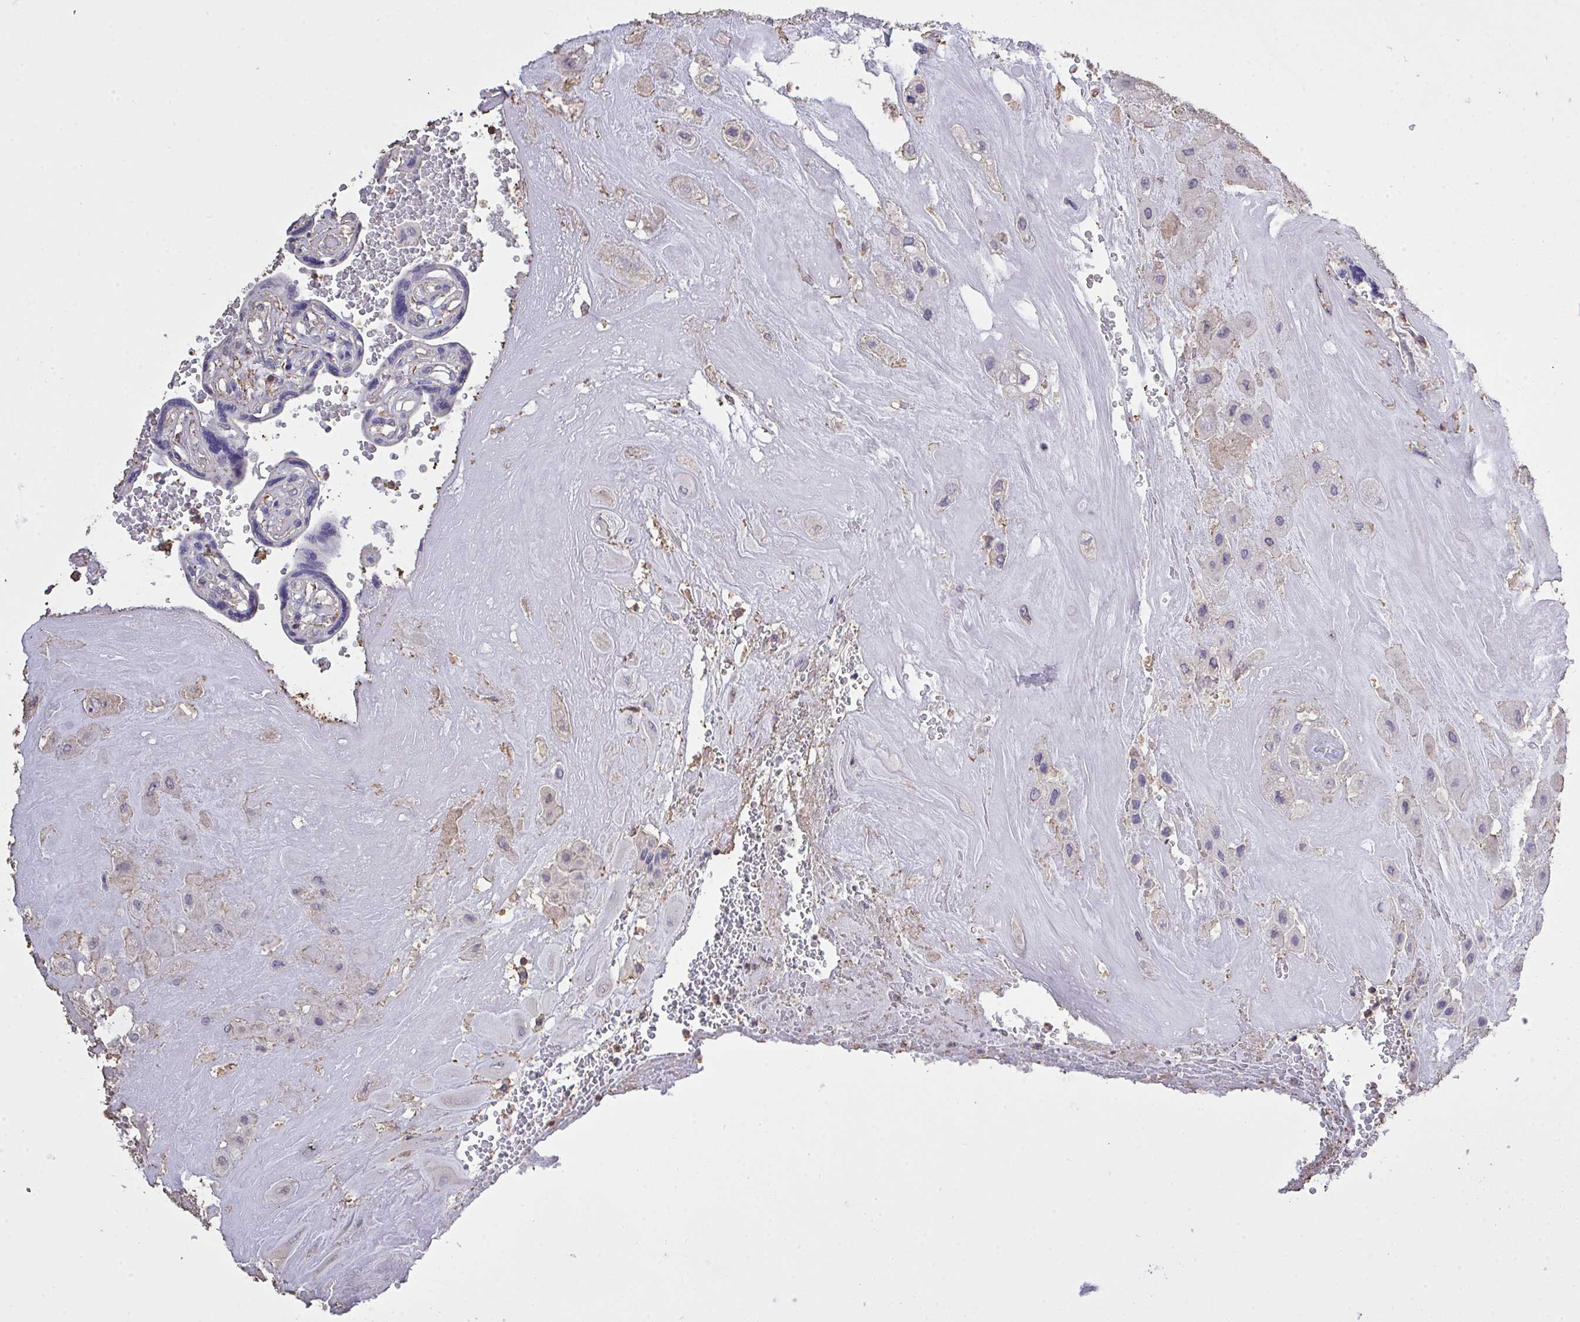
{"staining": {"intensity": "negative", "quantity": "none", "location": "none"}, "tissue": "placenta", "cell_type": "Decidual cells", "image_type": "normal", "snomed": [{"axis": "morphology", "description": "Normal tissue, NOS"}, {"axis": "topography", "description": "Placenta"}], "caption": "A micrograph of human placenta is negative for staining in decidual cells. (DAB (3,3'-diaminobenzidine) immunohistochemistry (IHC) with hematoxylin counter stain).", "gene": "IL23R", "patient": {"sex": "female", "age": 32}}